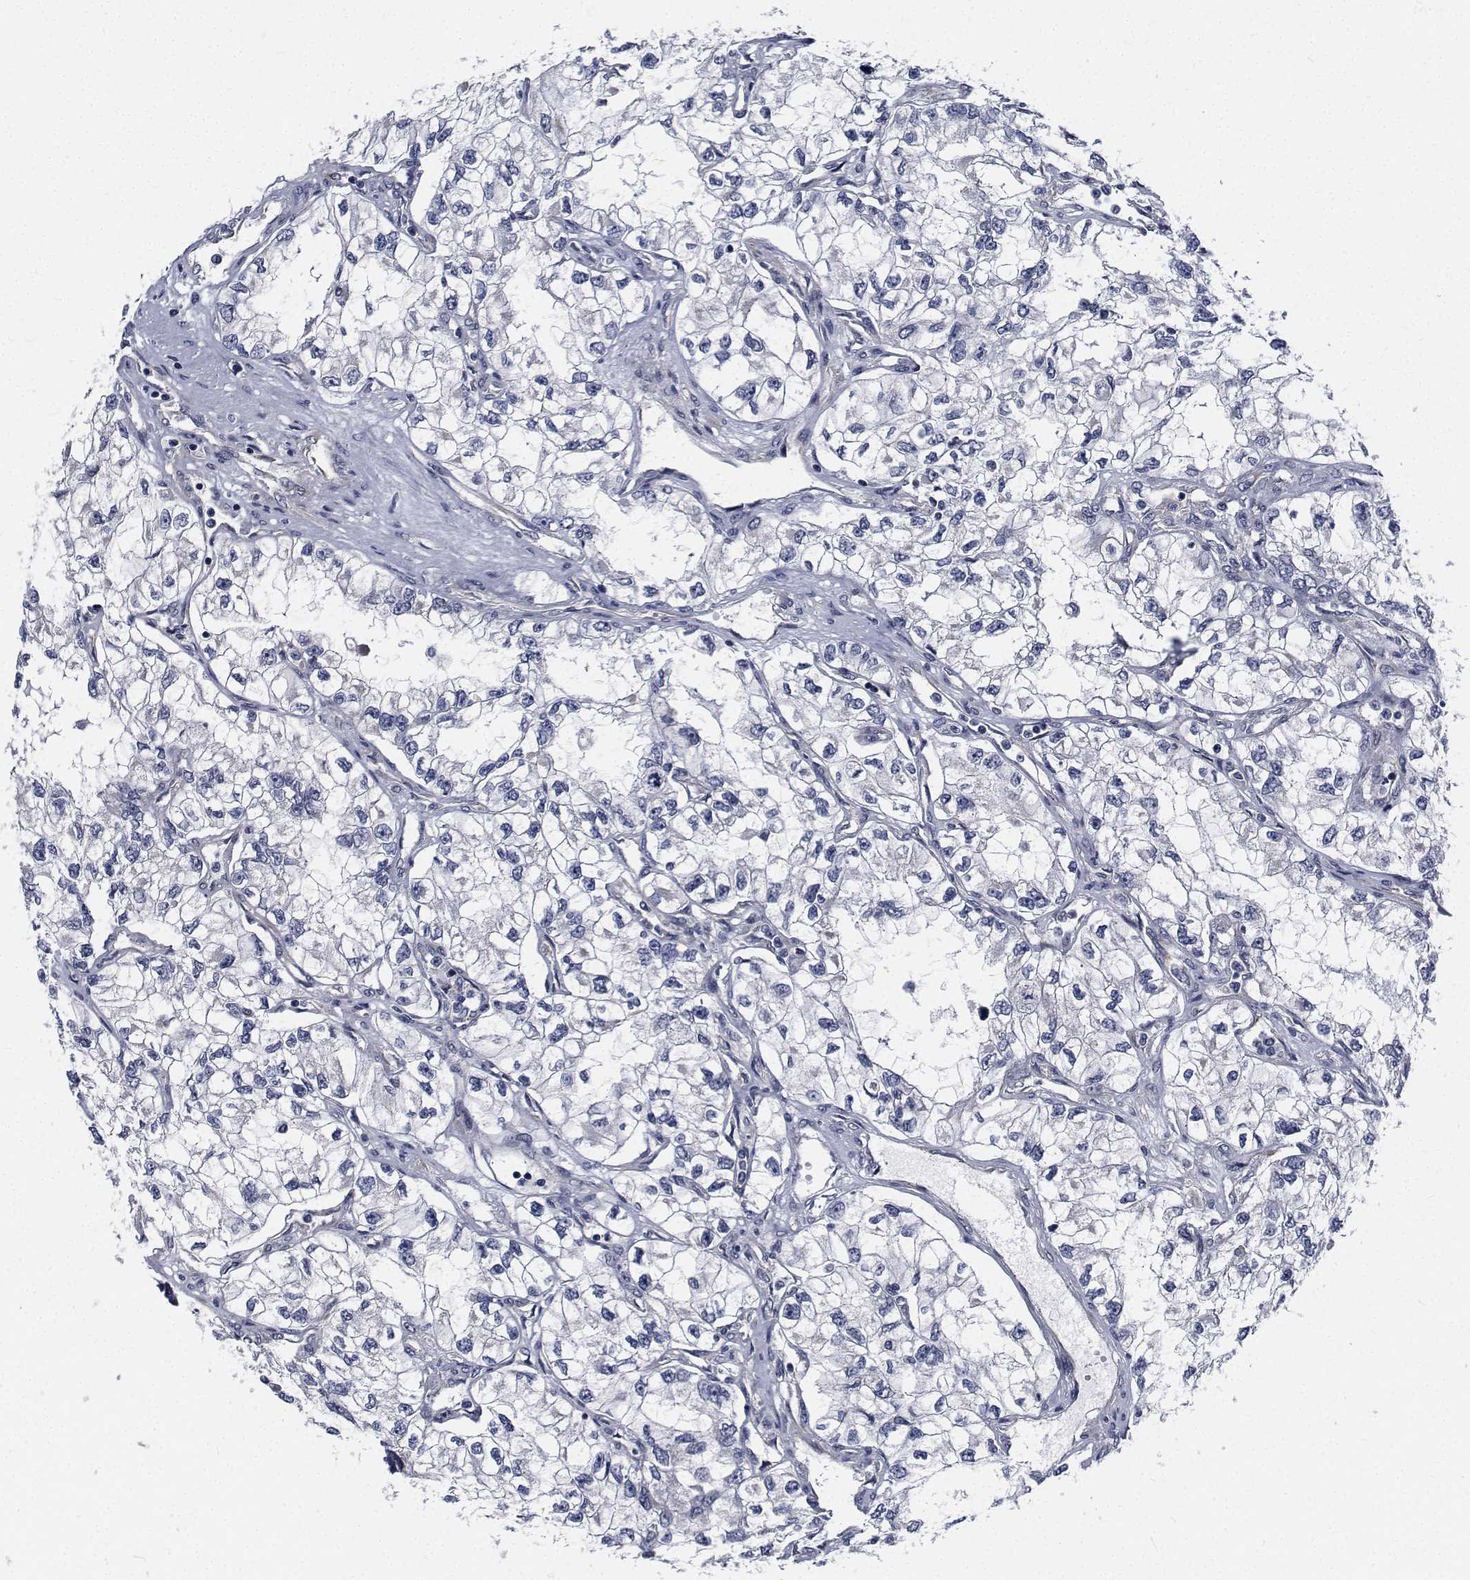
{"staining": {"intensity": "negative", "quantity": "none", "location": "none"}, "tissue": "renal cancer", "cell_type": "Tumor cells", "image_type": "cancer", "snomed": [{"axis": "morphology", "description": "Adenocarcinoma, NOS"}, {"axis": "topography", "description": "Kidney"}], "caption": "This histopathology image is of adenocarcinoma (renal) stained with immunohistochemistry (IHC) to label a protein in brown with the nuclei are counter-stained blue. There is no staining in tumor cells.", "gene": "TTBK1", "patient": {"sex": "female", "age": 59}}